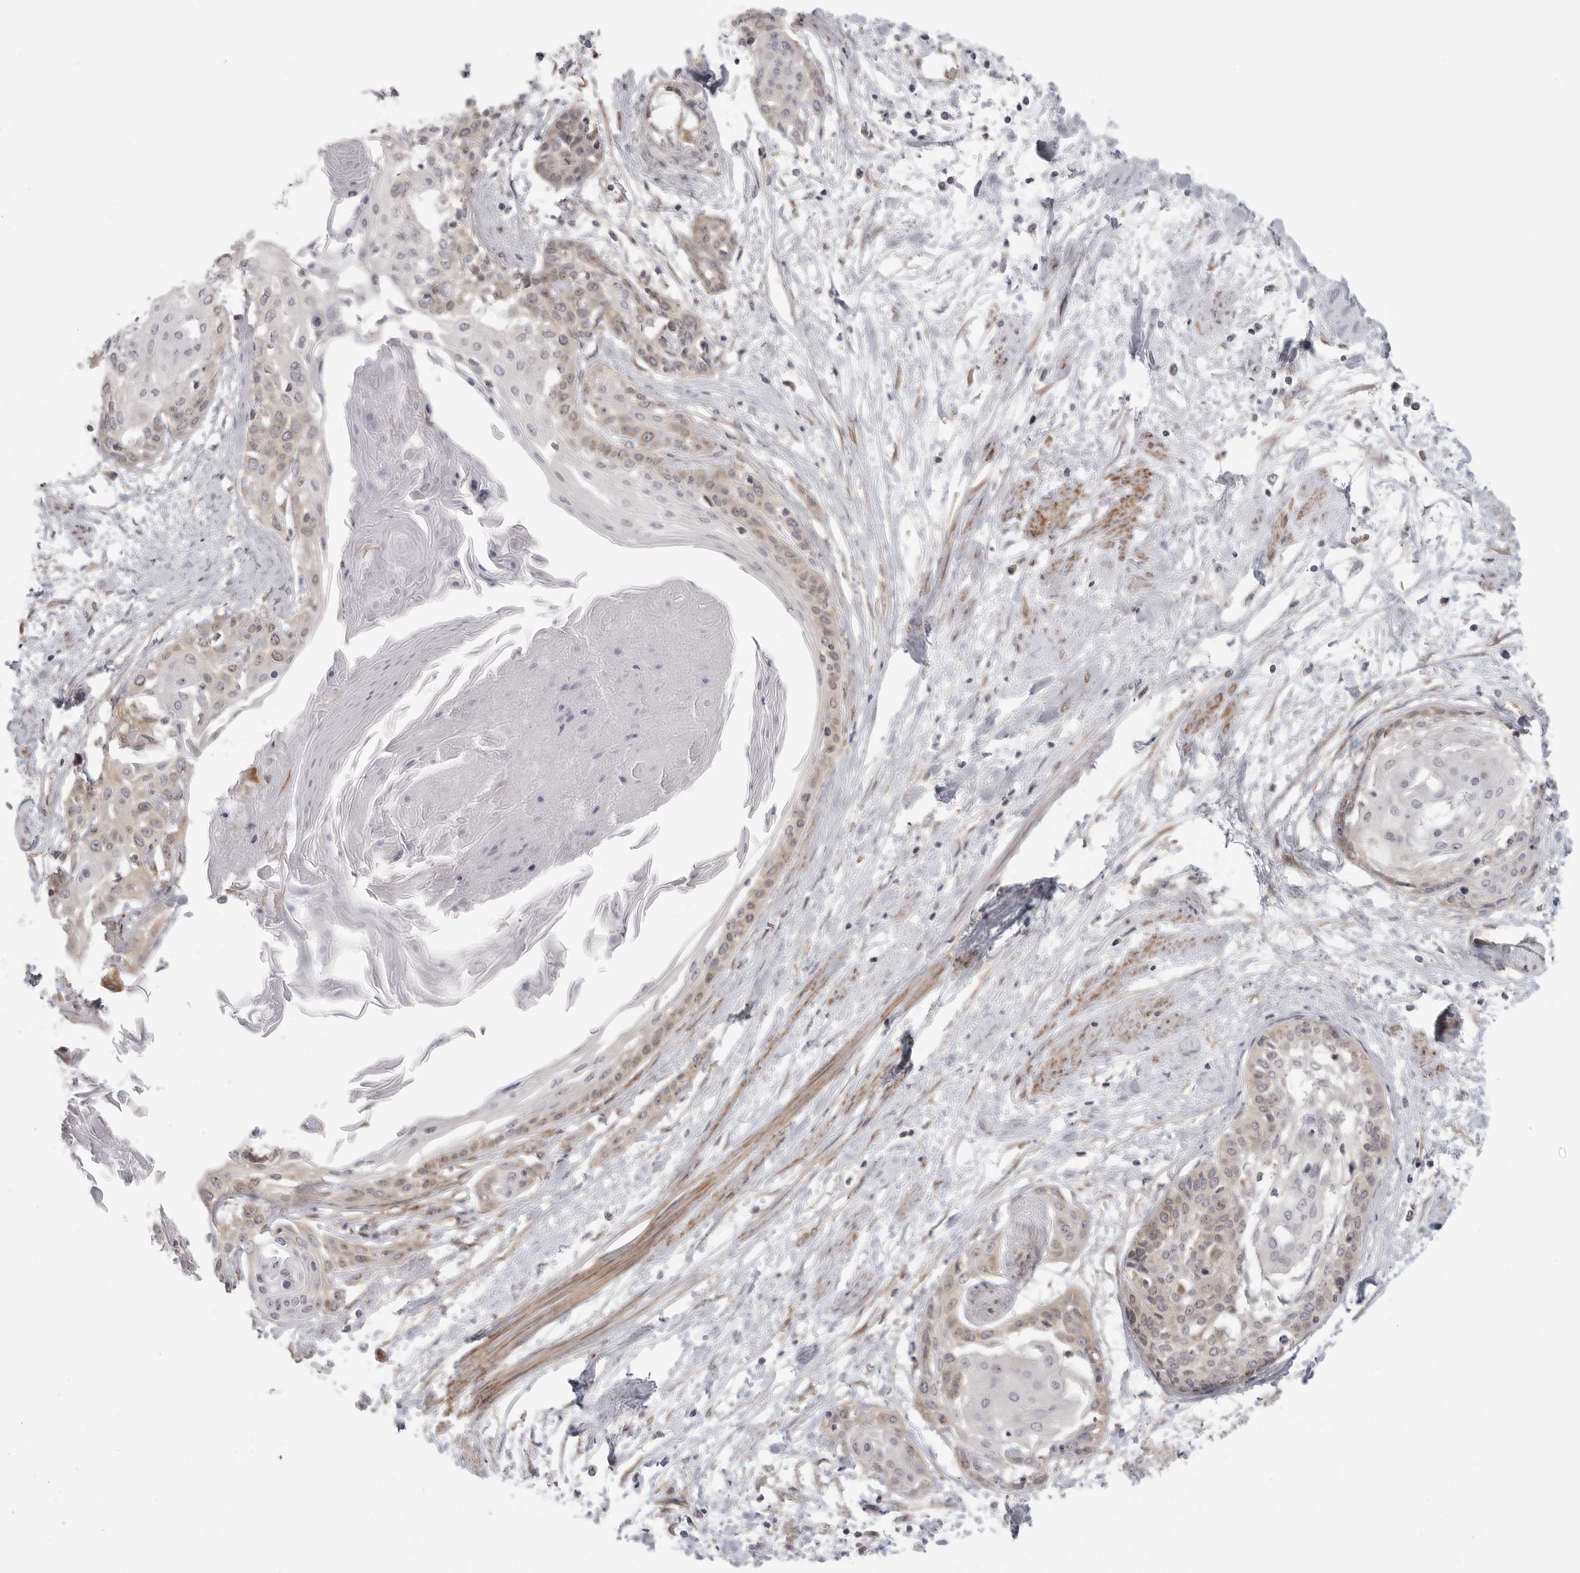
{"staining": {"intensity": "weak", "quantity": "25%-75%", "location": "cytoplasmic/membranous"}, "tissue": "cervical cancer", "cell_type": "Tumor cells", "image_type": "cancer", "snomed": [{"axis": "morphology", "description": "Squamous cell carcinoma, NOS"}, {"axis": "topography", "description": "Cervix"}], "caption": "This is an image of IHC staining of cervical squamous cell carcinoma, which shows weak expression in the cytoplasmic/membranous of tumor cells.", "gene": "CERS2", "patient": {"sex": "female", "age": 57}}